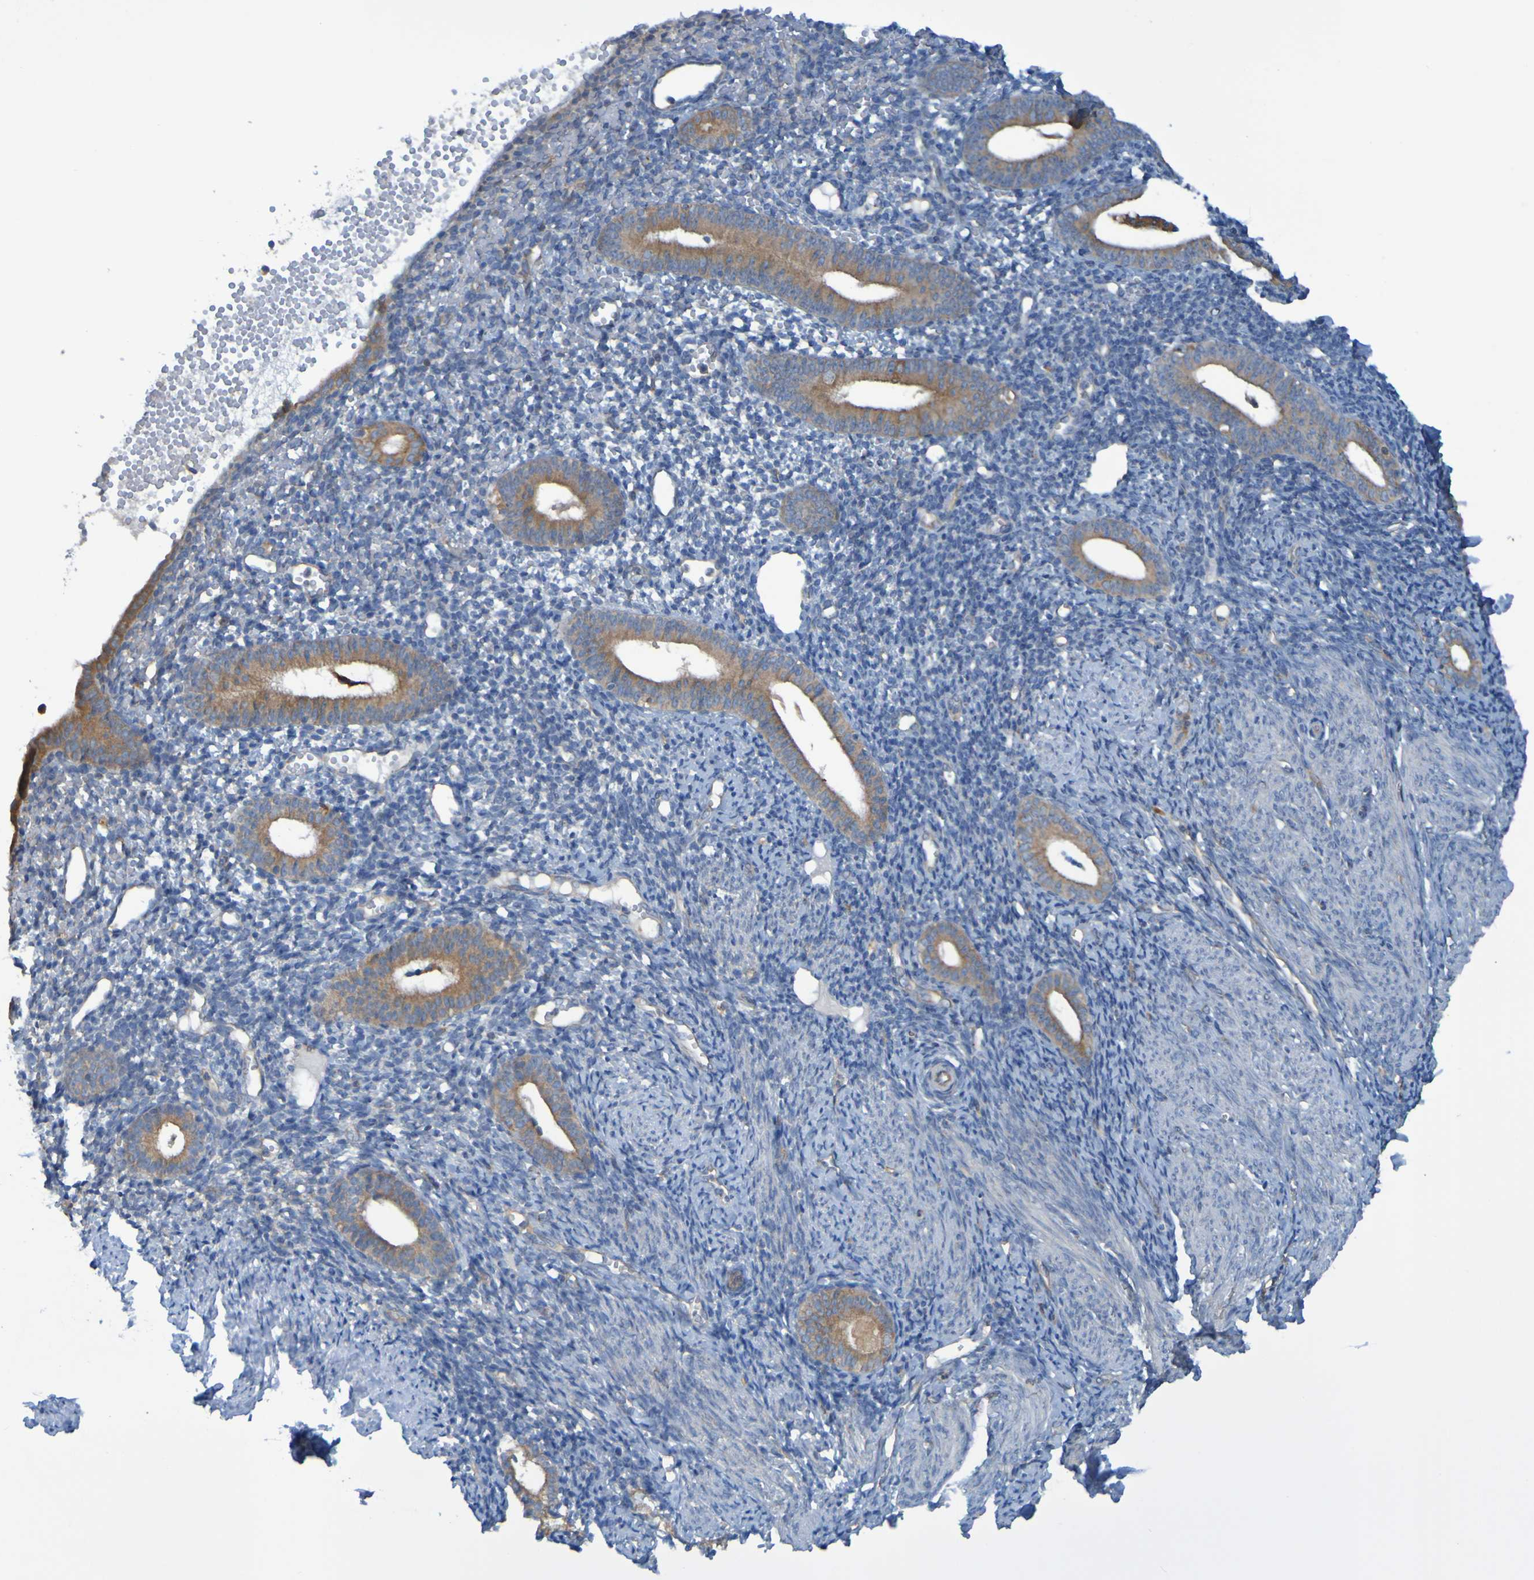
{"staining": {"intensity": "negative", "quantity": "none", "location": "none"}, "tissue": "endometrium", "cell_type": "Cells in endometrial stroma", "image_type": "normal", "snomed": [{"axis": "morphology", "description": "Normal tissue, NOS"}, {"axis": "topography", "description": "Endometrium"}], "caption": "This is an immunohistochemistry histopathology image of unremarkable endometrium. There is no staining in cells in endometrial stroma.", "gene": "DNAJC4", "patient": {"sex": "female", "age": 50}}